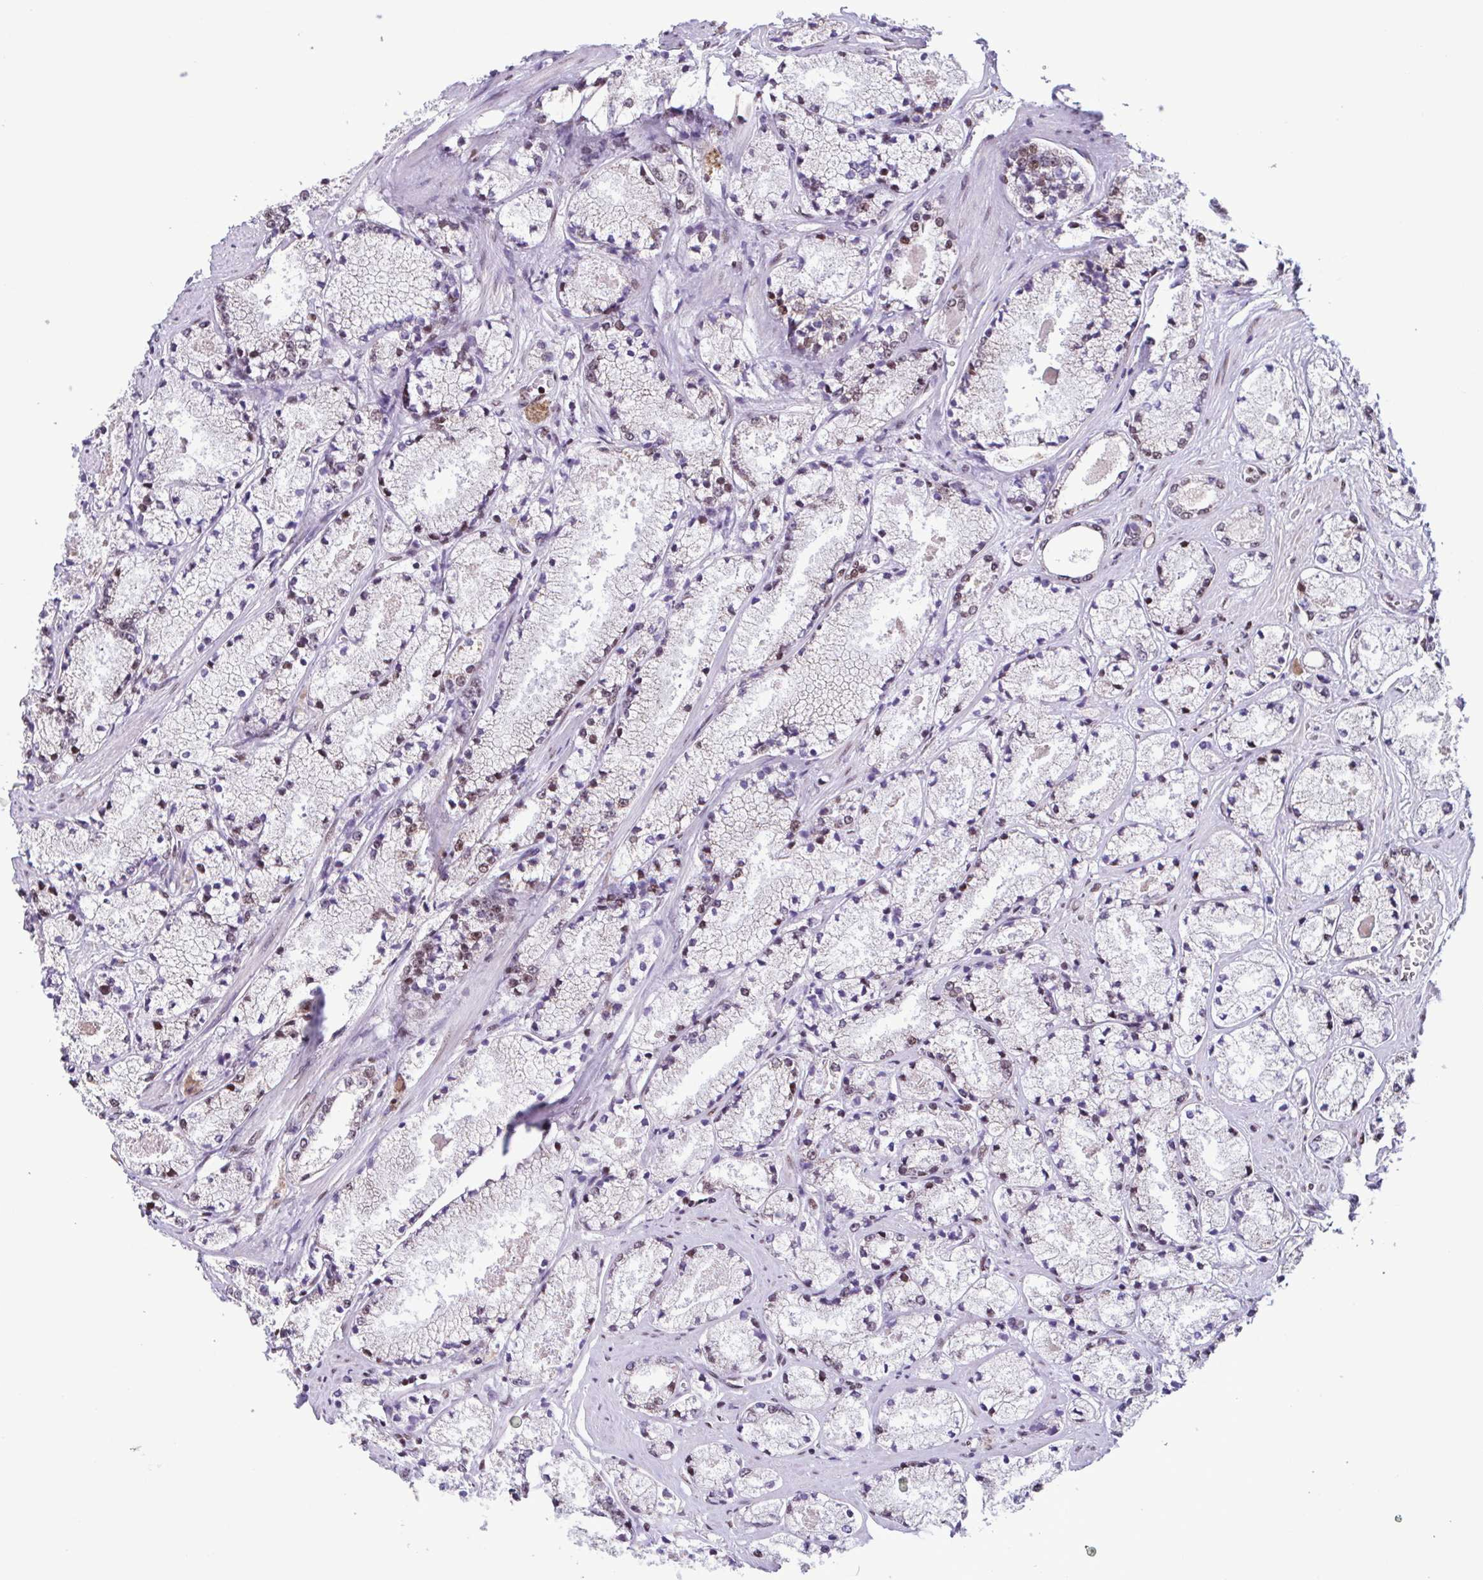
{"staining": {"intensity": "negative", "quantity": "none", "location": "none"}, "tissue": "prostate cancer", "cell_type": "Tumor cells", "image_type": "cancer", "snomed": [{"axis": "morphology", "description": "Adenocarcinoma, High grade"}, {"axis": "topography", "description": "Prostate"}], "caption": "Tumor cells show no significant protein positivity in adenocarcinoma (high-grade) (prostate). (DAB IHC visualized using brightfield microscopy, high magnification).", "gene": "TIMM21", "patient": {"sex": "male", "age": 63}}